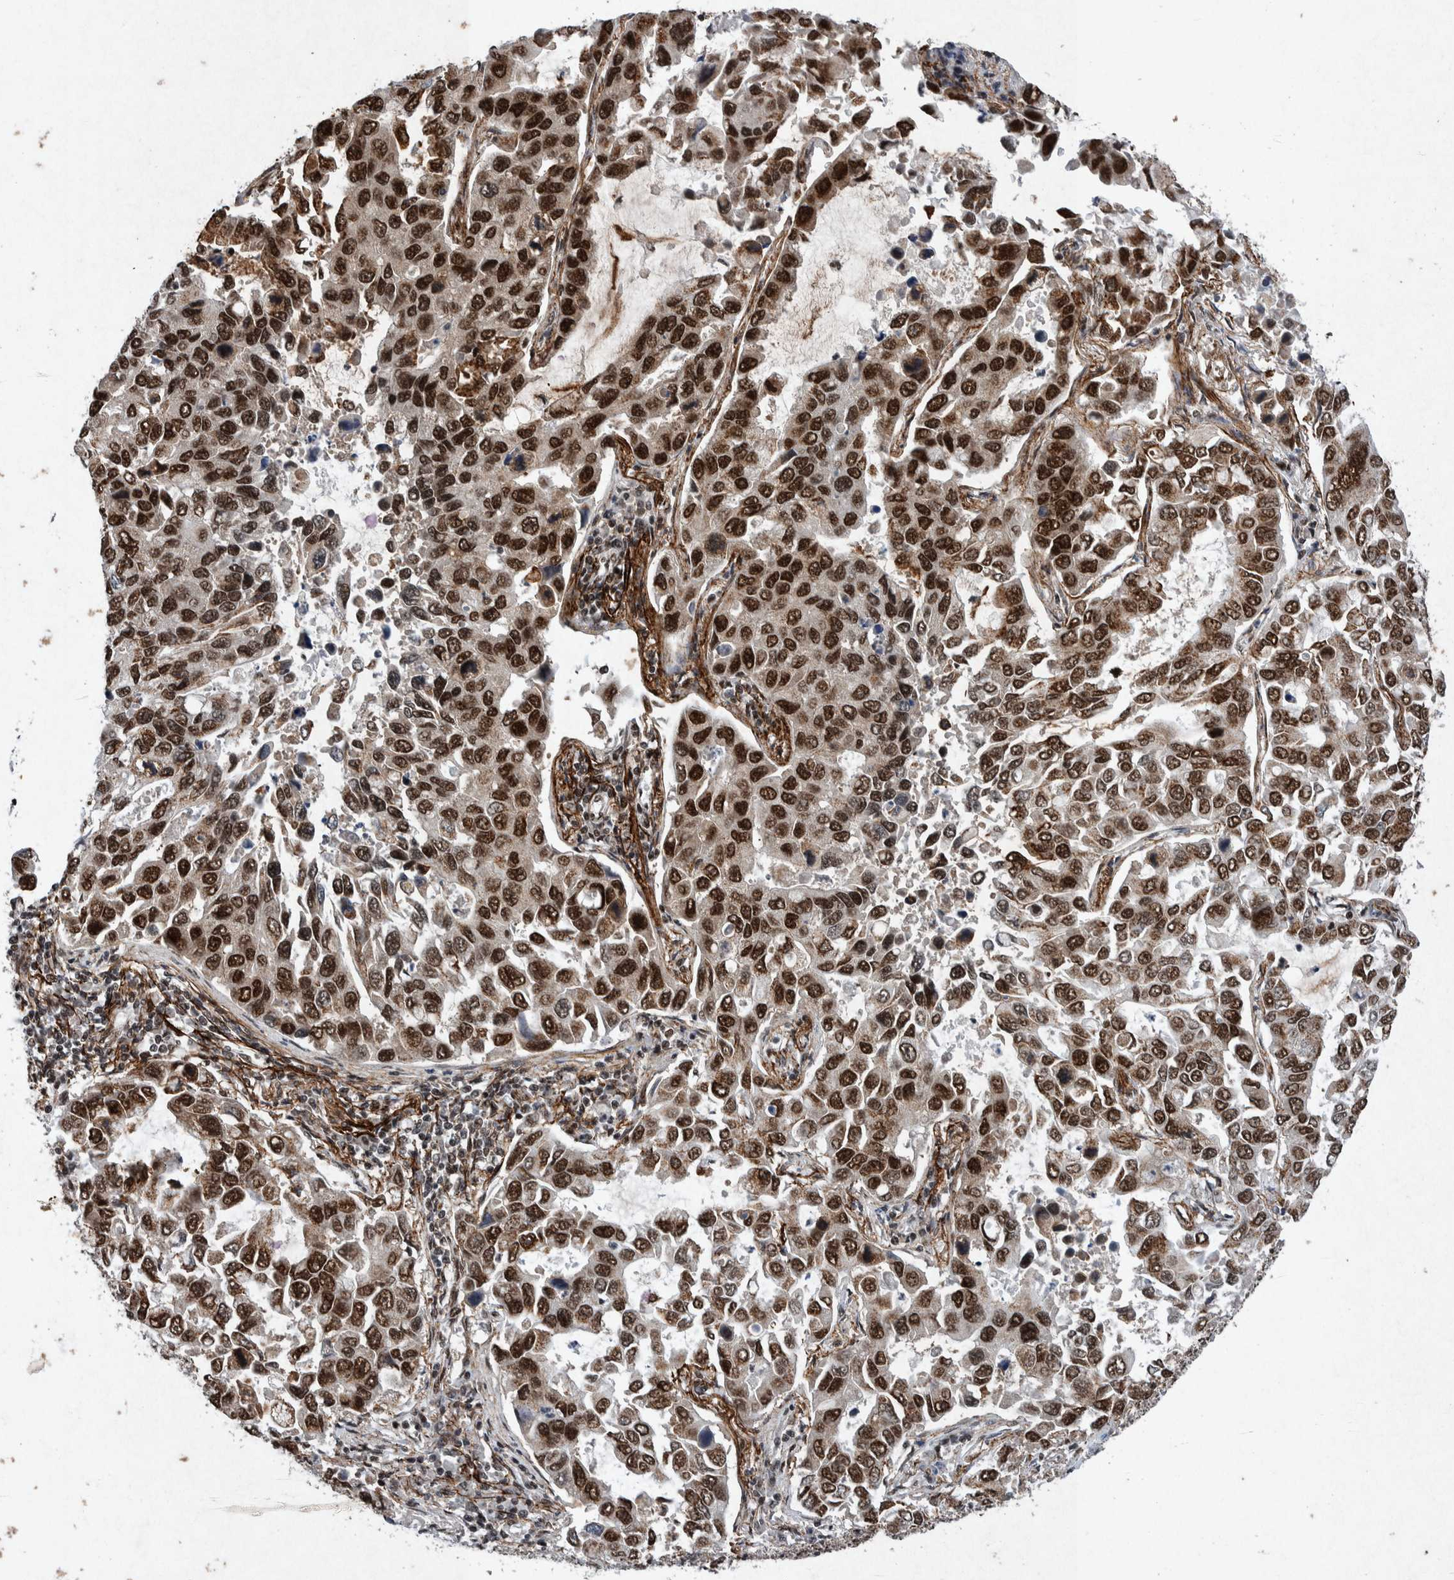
{"staining": {"intensity": "strong", "quantity": ">75%", "location": "nuclear"}, "tissue": "lung cancer", "cell_type": "Tumor cells", "image_type": "cancer", "snomed": [{"axis": "morphology", "description": "Adenocarcinoma, NOS"}, {"axis": "topography", "description": "Lung"}], "caption": "Protein staining of lung adenocarcinoma tissue displays strong nuclear expression in approximately >75% of tumor cells.", "gene": "TAF10", "patient": {"sex": "male", "age": 64}}